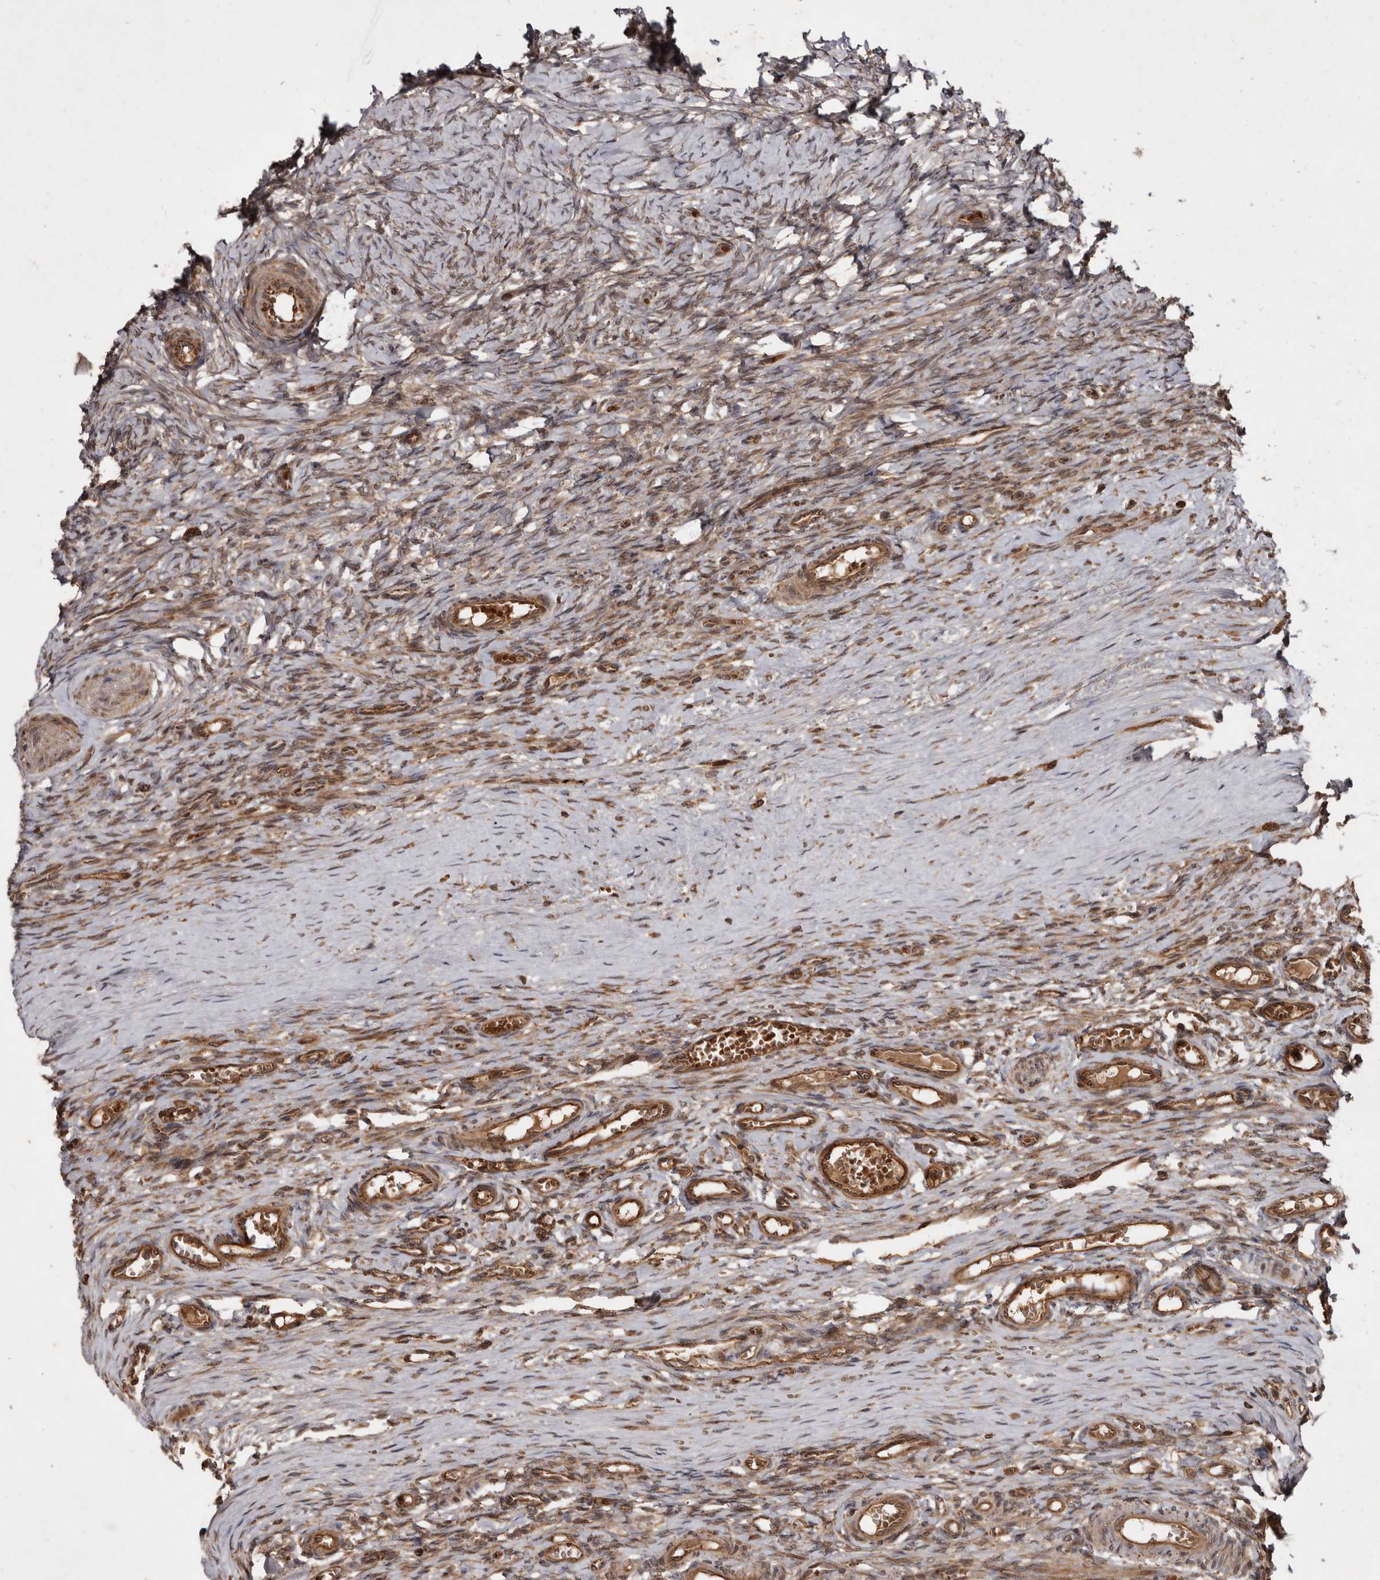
{"staining": {"intensity": "moderate", "quantity": "25%-75%", "location": "cytoplasmic/membranous"}, "tissue": "ovary", "cell_type": "Ovarian stroma cells", "image_type": "normal", "snomed": [{"axis": "morphology", "description": "Adenocarcinoma, NOS"}, {"axis": "topography", "description": "Endometrium"}], "caption": "A brown stain highlights moderate cytoplasmic/membranous expression of a protein in ovarian stroma cells of normal human ovary.", "gene": "STK36", "patient": {"sex": "female", "age": 32}}